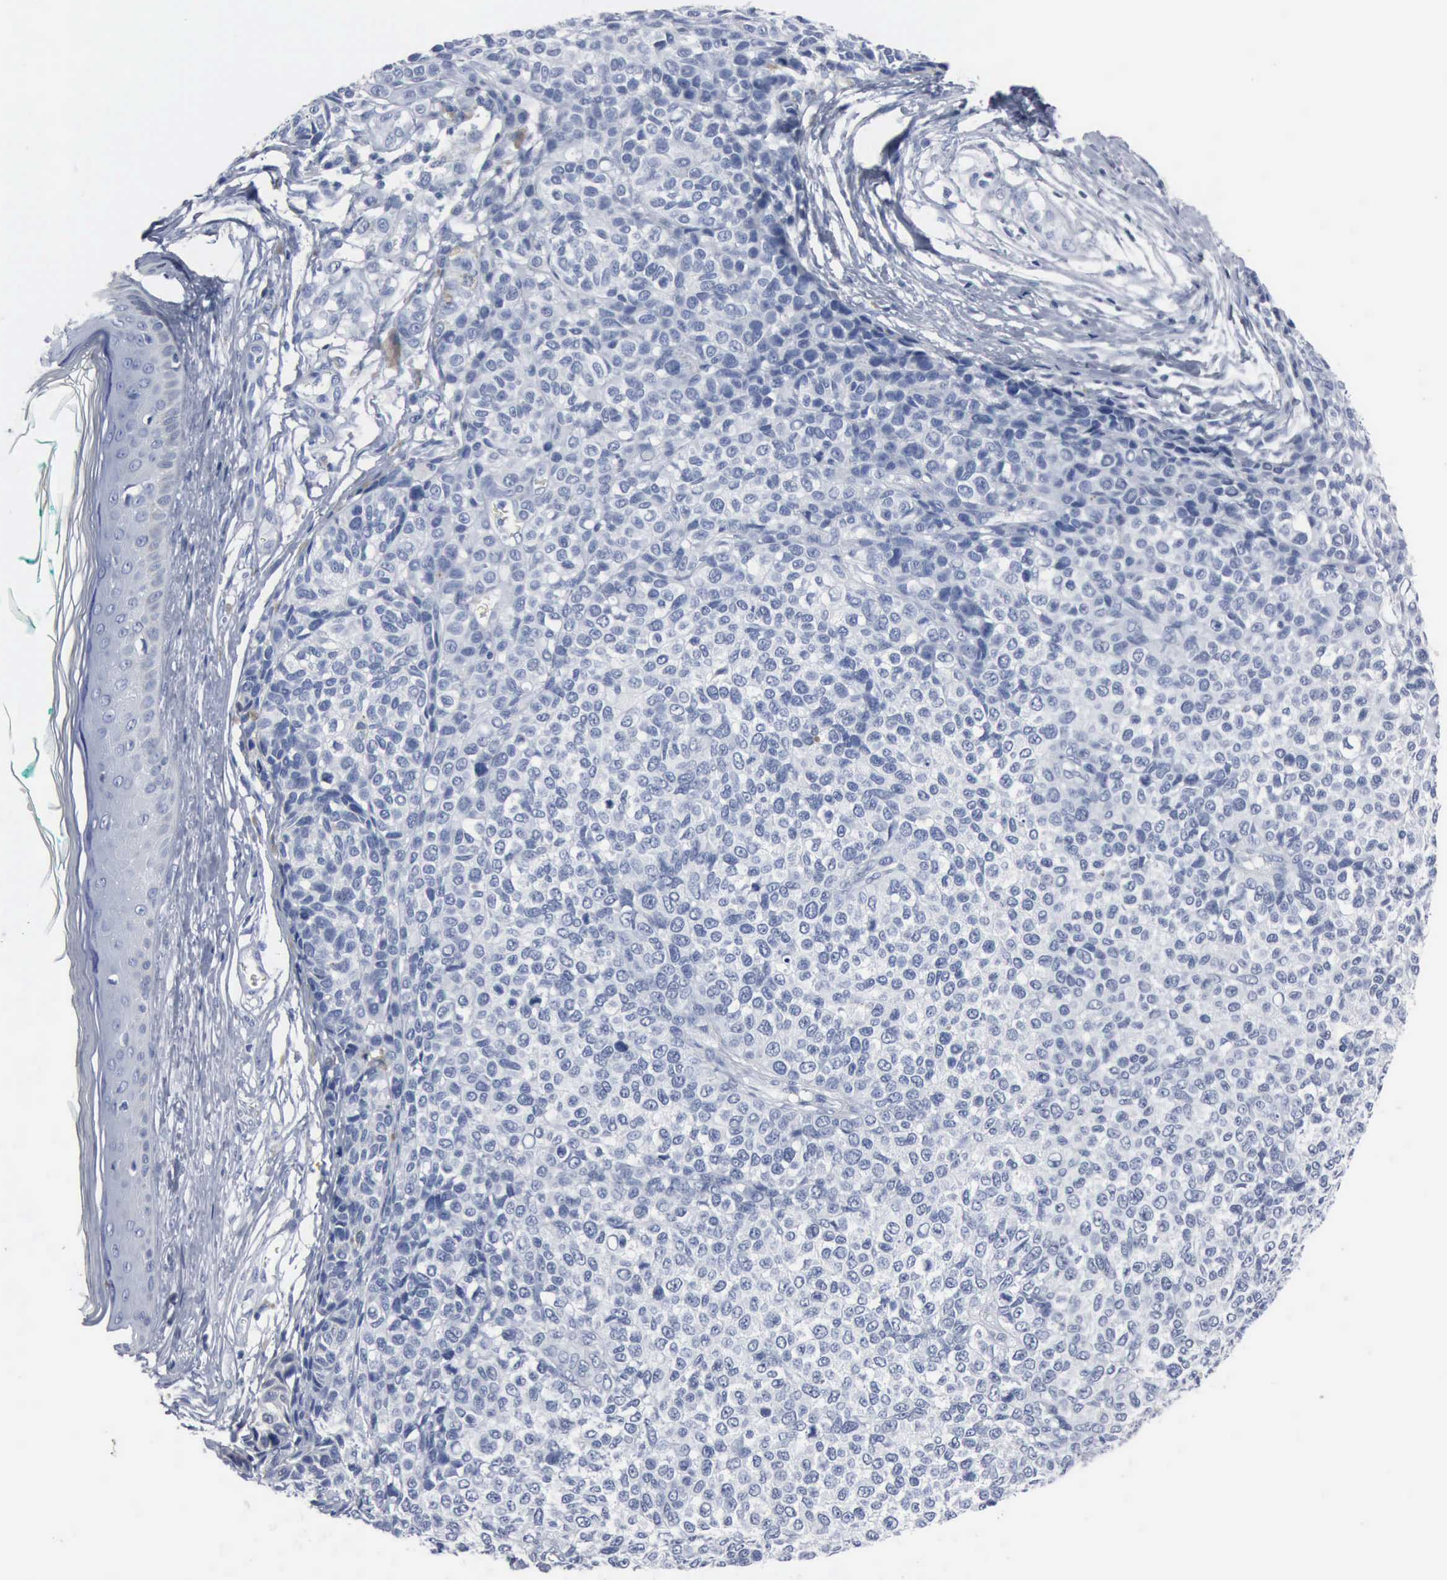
{"staining": {"intensity": "negative", "quantity": "none", "location": "none"}, "tissue": "melanoma", "cell_type": "Tumor cells", "image_type": "cancer", "snomed": [{"axis": "morphology", "description": "Malignant melanoma, NOS"}, {"axis": "topography", "description": "Skin"}], "caption": "High power microscopy histopathology image of an IHC micrograph of melanoma, revealing no significant staining in tumor cells.", "gene": "DMD", "patient": {"sex": "female", "age": 85}}